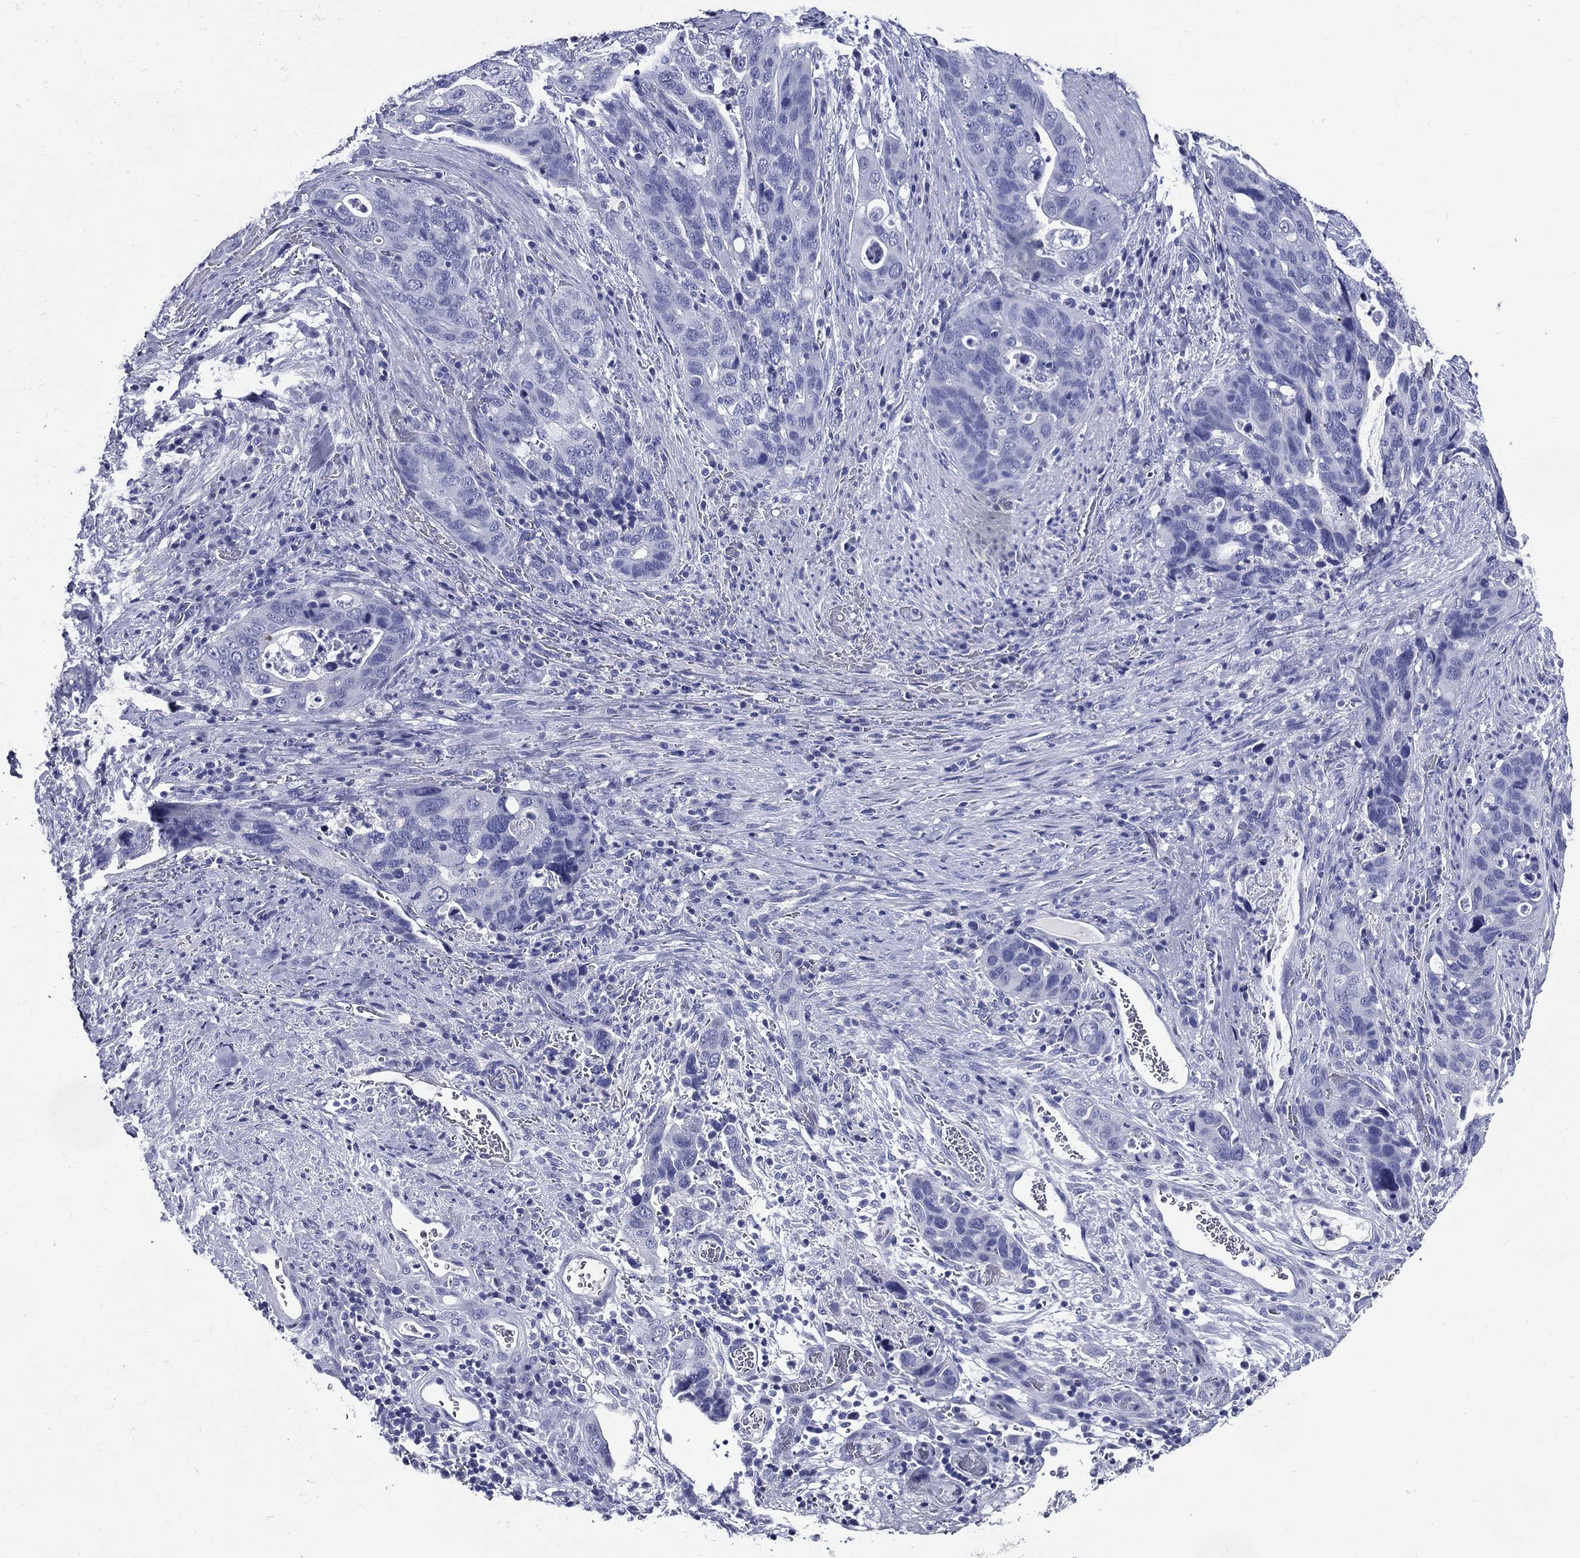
{"staining": {"intensity": "negative", "quantity": "none", "location": "none"}, "tissue": "stomach cancer", "cell_type": "Tumor cells", "image_type": "cancer", "snomed": [{"axis": "morphology", "description": "Adenocarcinoma, NOS"}, {"axis": "topography", "description": "Stomach"}], "caption": "Tumor cells are negative for brown protein staining in stomach cancer (adenocarcinoma). (DAB (3,3'-diaminobenzidine) immunohistochemistry (IHC) visualized using brightfield microscopy, high magnification).", "gene": "ACE2", "patient": {"sex": "male", "age": 54}}